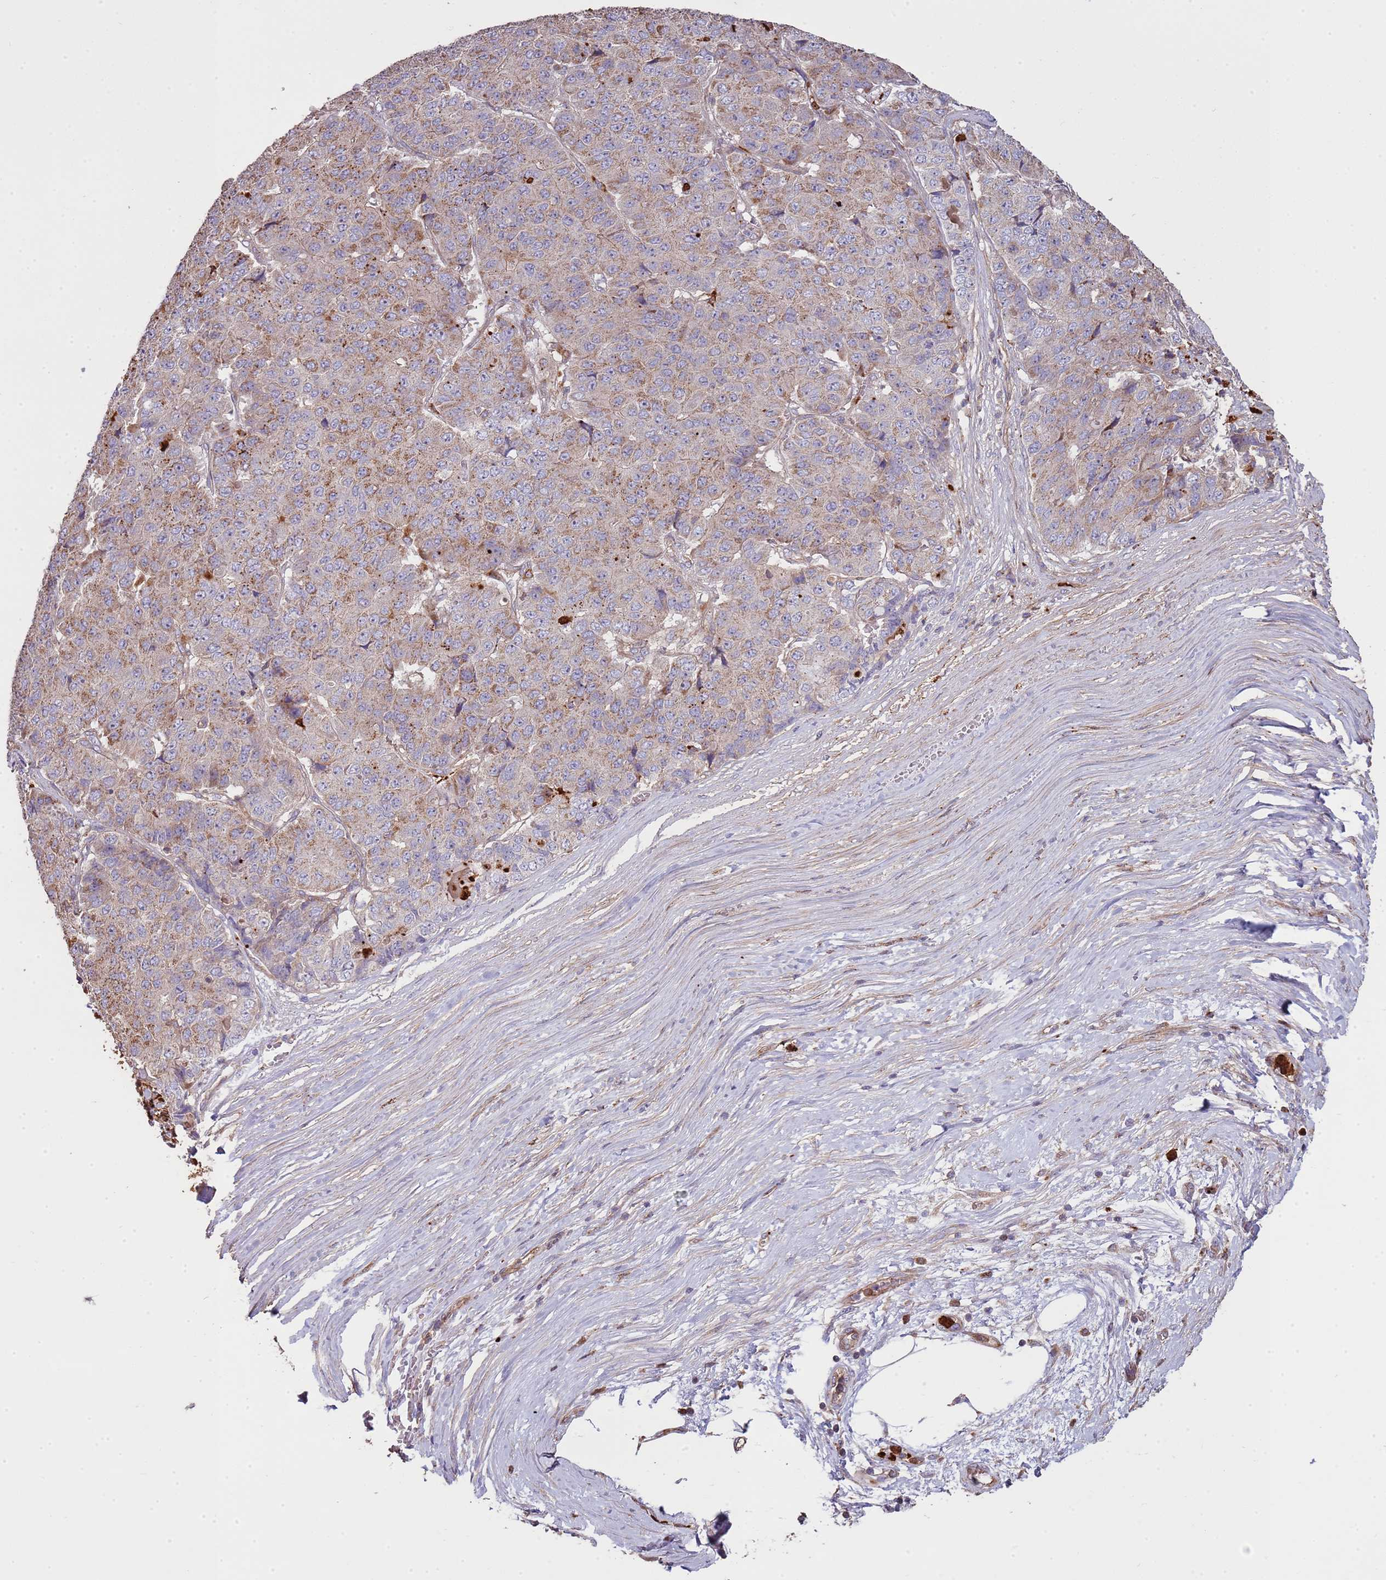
{"staining": {"intensity": "weak", "quantity": "25%-75%", "location": "cytoplasmic/membranous"}, "tissue": "pancreatic cancer", "cell_type": "Tumor cells", "image_type": "cancer", "snomed": [{"axis": "morphology", "description": "Adenocarcinoma, NOS"}, {"axis": "topography", "description": "Pancreas"}], "caption": "An image showing weak cytoplasmic/membranous positivity in about 25%-75% of tumor cells in adenocarcinoma (pancreatic), as visualized by brown immunohistochemical staining.", "gene": "NDUFAF4", "patient": {"sex": "male", "age": 50}}